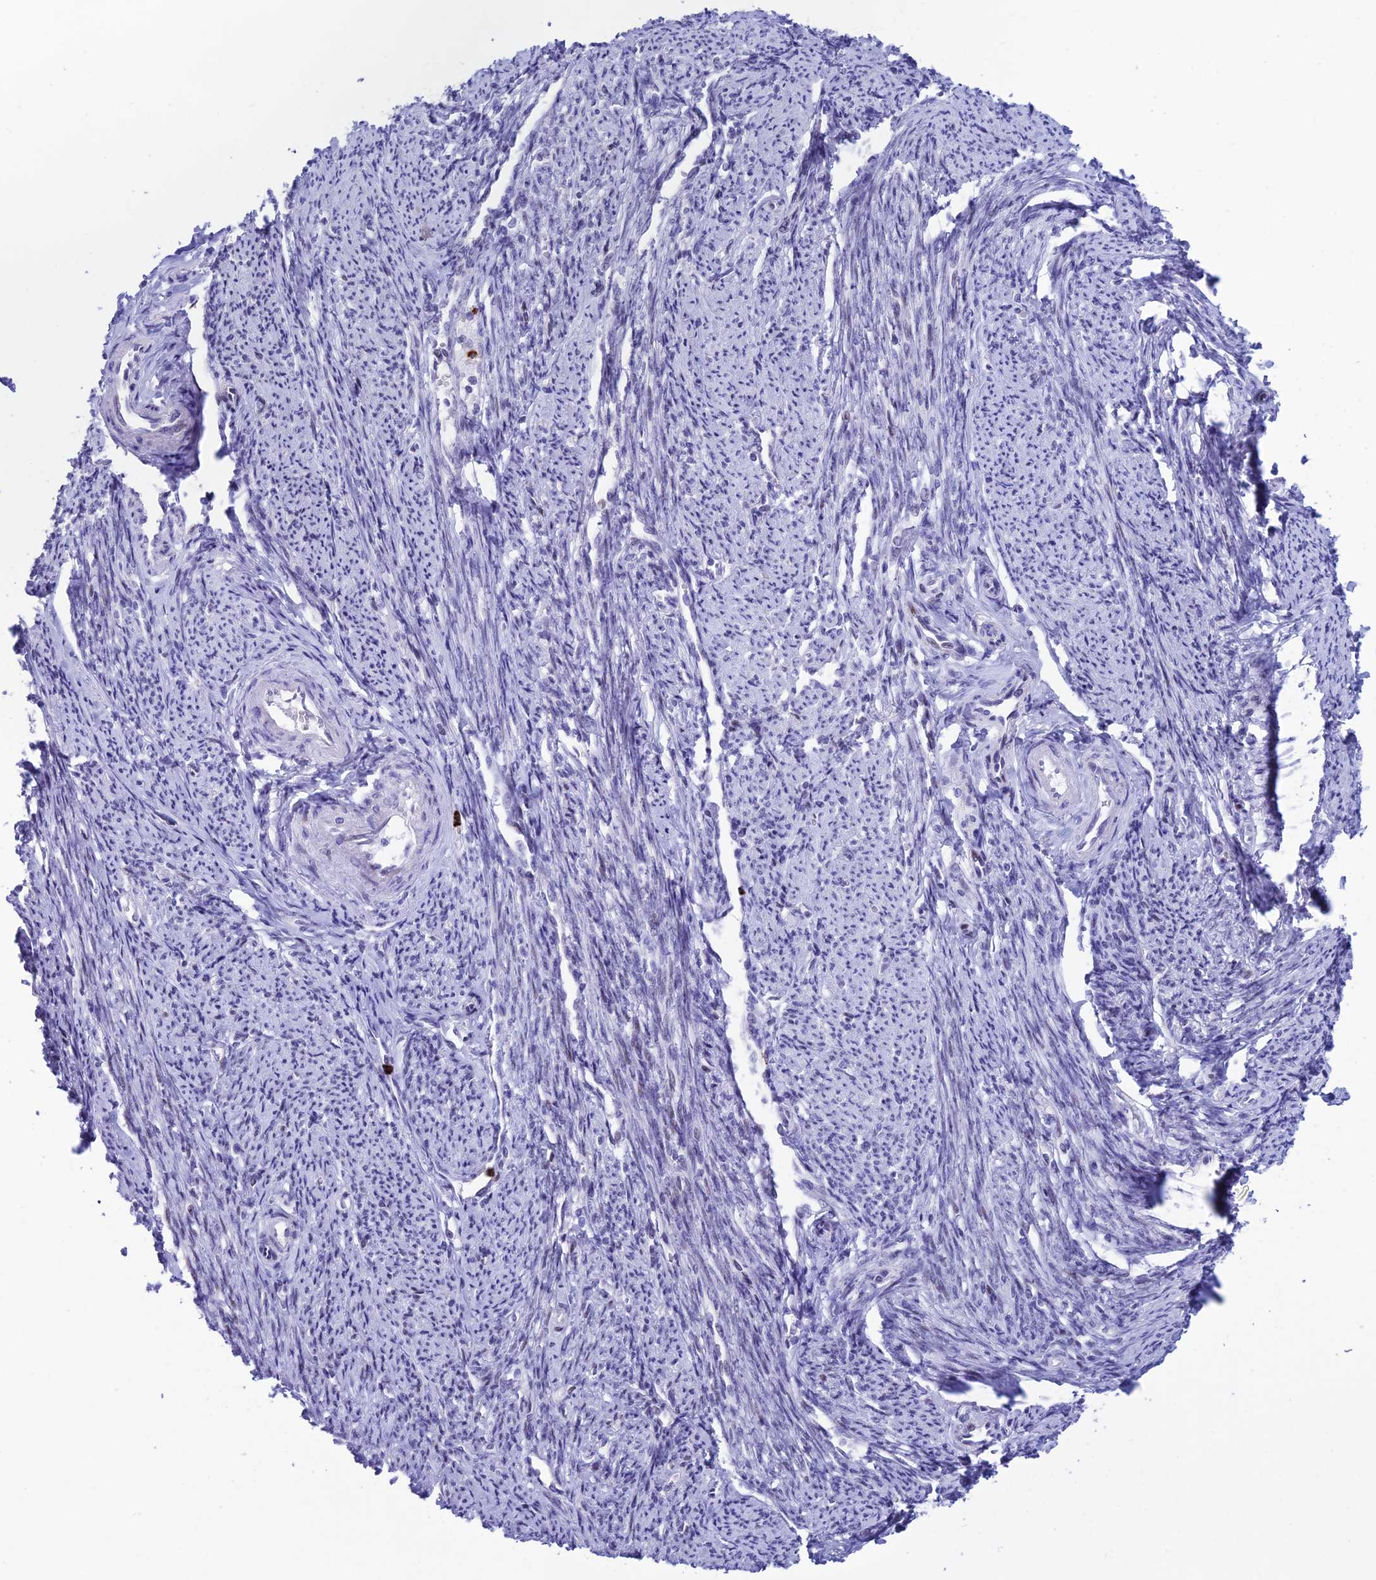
{"staining": {"intensity": "negative", "quantity": "none", "location": "none"}, "tissue": "smooth muscle", "cell_type": "Smooth muscle cells", "image_type": "normal", "snomed": [{"axis": "morphology", "description": "Normal tissue, NOS"}, {"axis": "topography", "description": "Smooth muscle"}, {"axis": "topography", "description": "Uterus"}], "caption": "Immunohistochemistry photomicrograph of benign smooth muscle stained for a protein (brown), which shows no staining in smooth muscle cells.", "gene": "MFSD2B", "patient": {"sex": "female", "age": 59}}